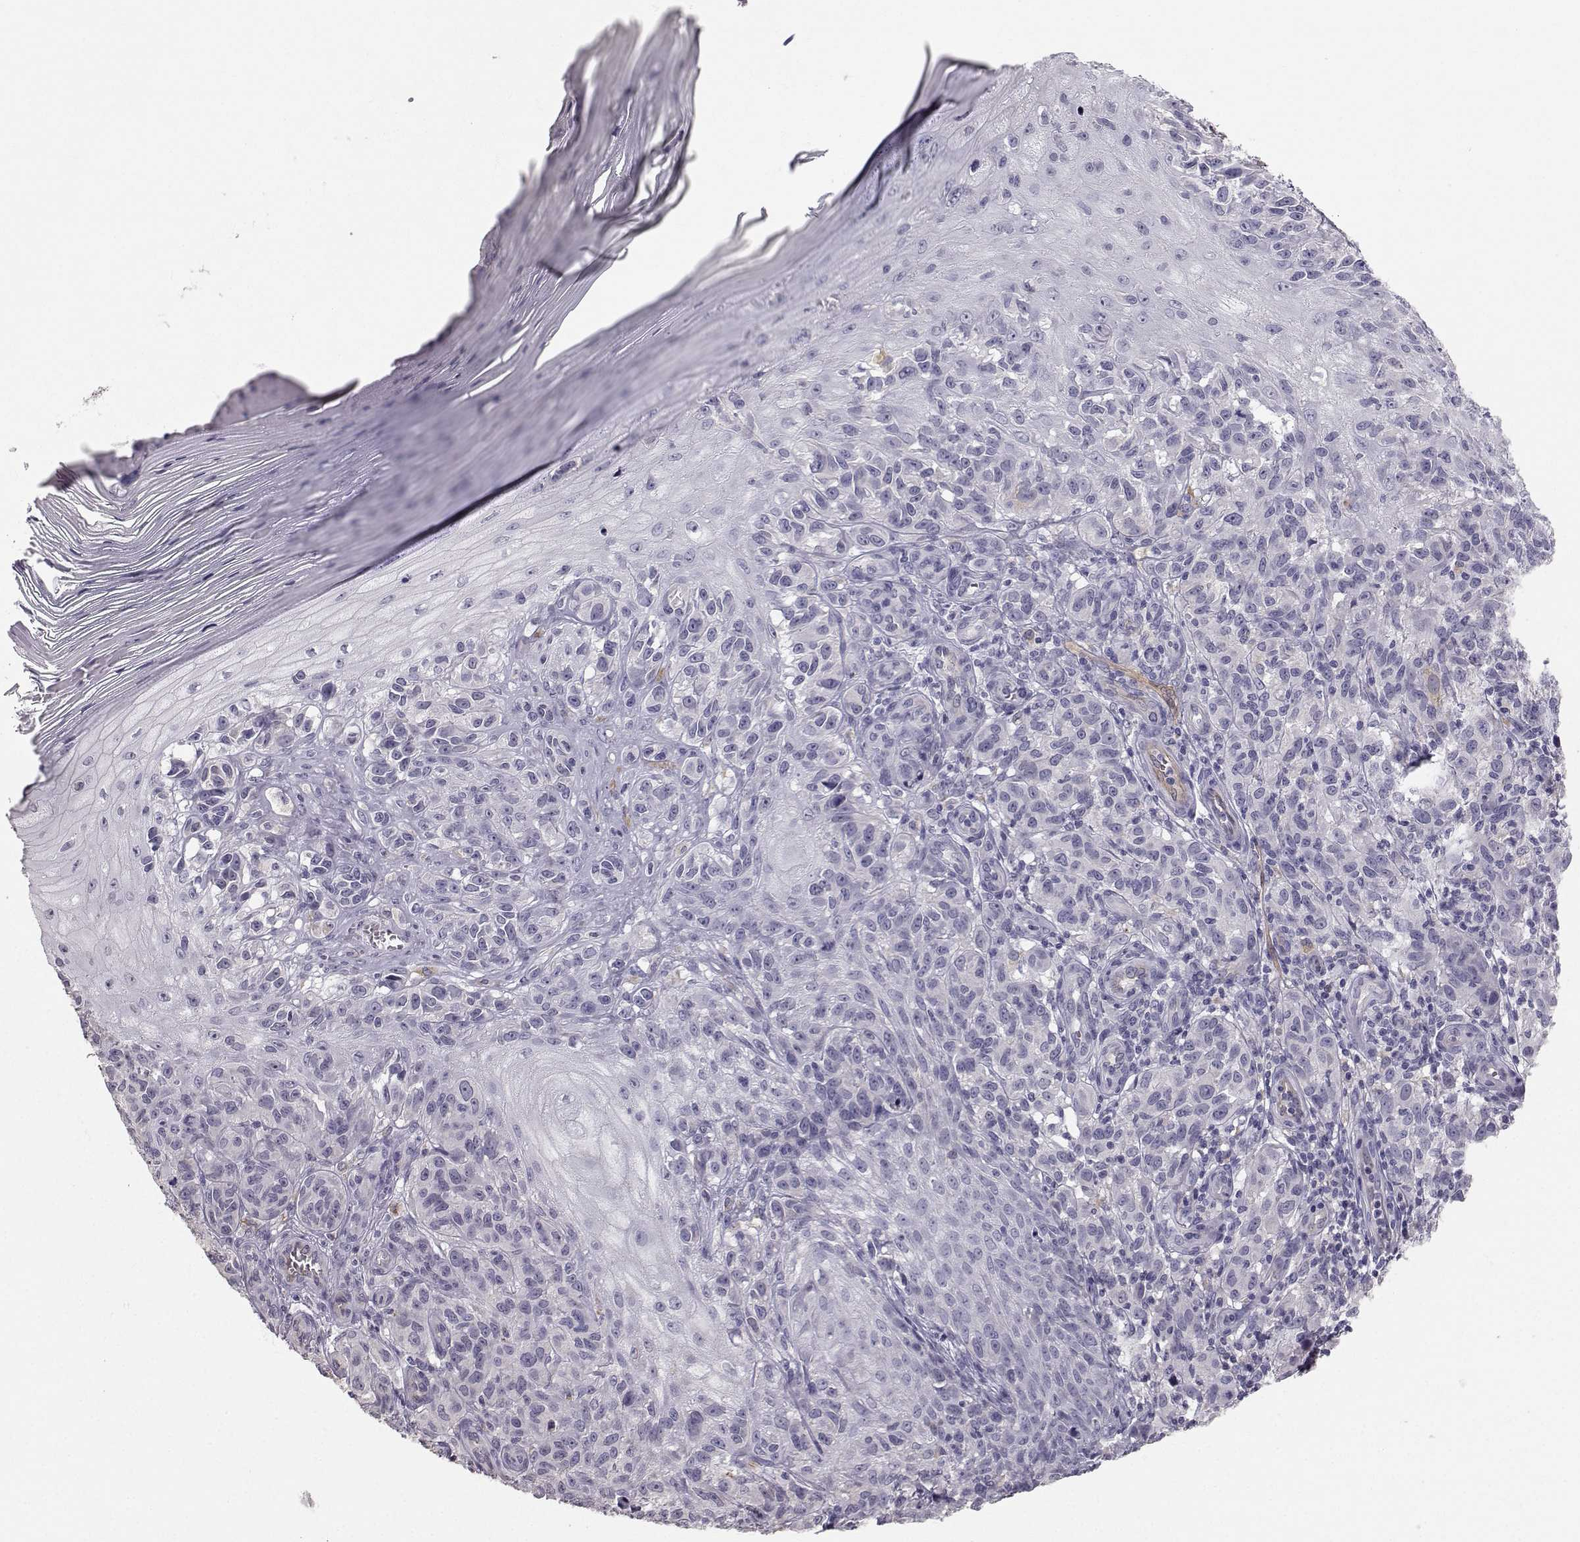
{"staining": {"intensity": "negative", "quantity": "none", "location": "none"}, "tissue": "melanoma", "cell_type": "Tumor cells", "image_type": "cancer", "snomed": [{"axis": "morphology", "description": "Malignant melanoma, NOS"}, {"axis": "topography", "description": "Skin"}], "caption": "This is an IHC image of melanoma. There is no positivity in tumor cells.", "gene": "PGM5", "patient": {"sex": "female", "age": 53}}